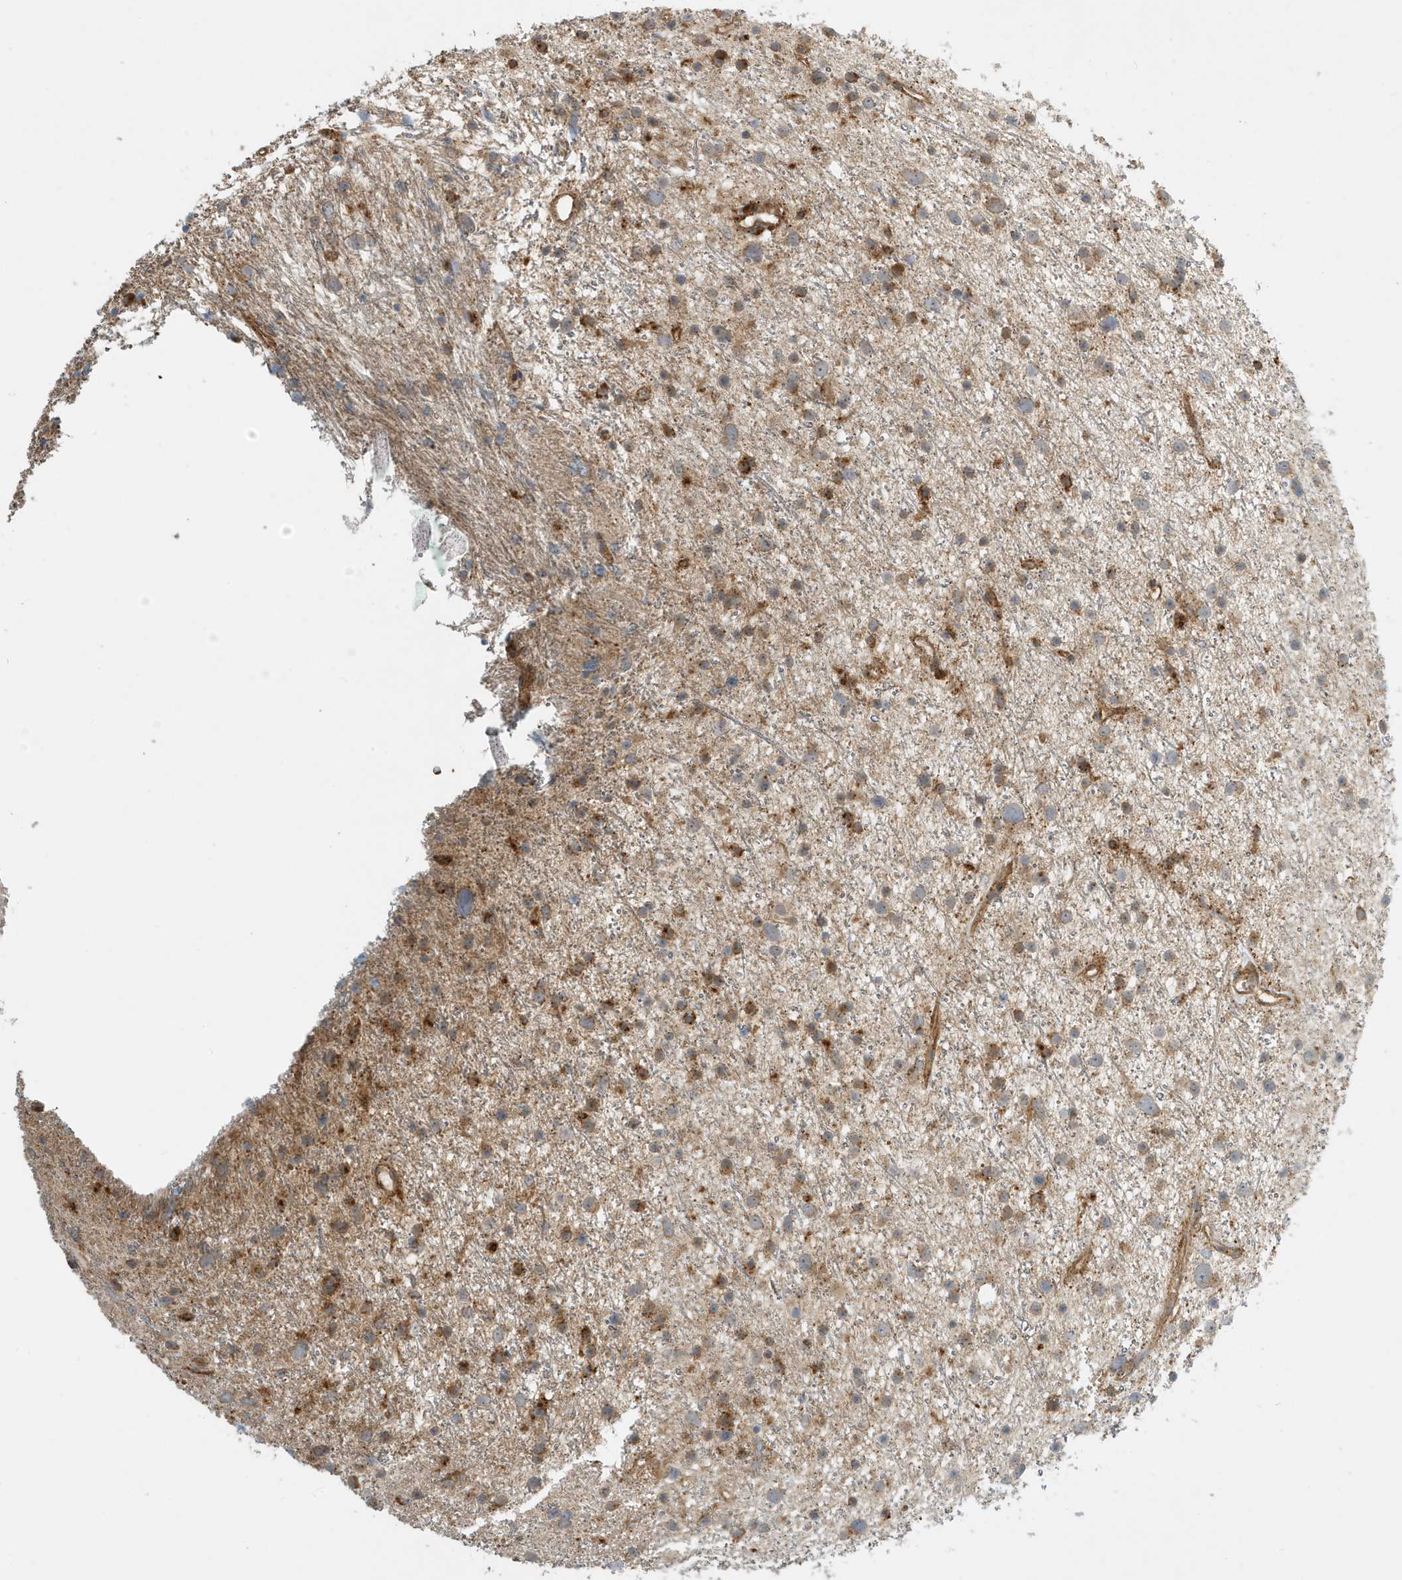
{"staining": {"intensity": "moderate", "quantity": "<25%", "location": "cytoplasmic/membranous"}, "tissue": "glioma", "cell_type": "Tumor cells", "image_type": "cancer", "snomed": [{"axis": "morphology", "description": "Glioma, malignant, Low grade"}, {"axis": "topography", "description": "Cerebral cortex"}], "caption": "Protein staining of malignant low-grade glioma tissue shows moderate cytoplasmic/membranous positivity in approximately <25% of tumor cells.", "gene": "FYCO1", "patient": {"sex": "female", "age": 39}}